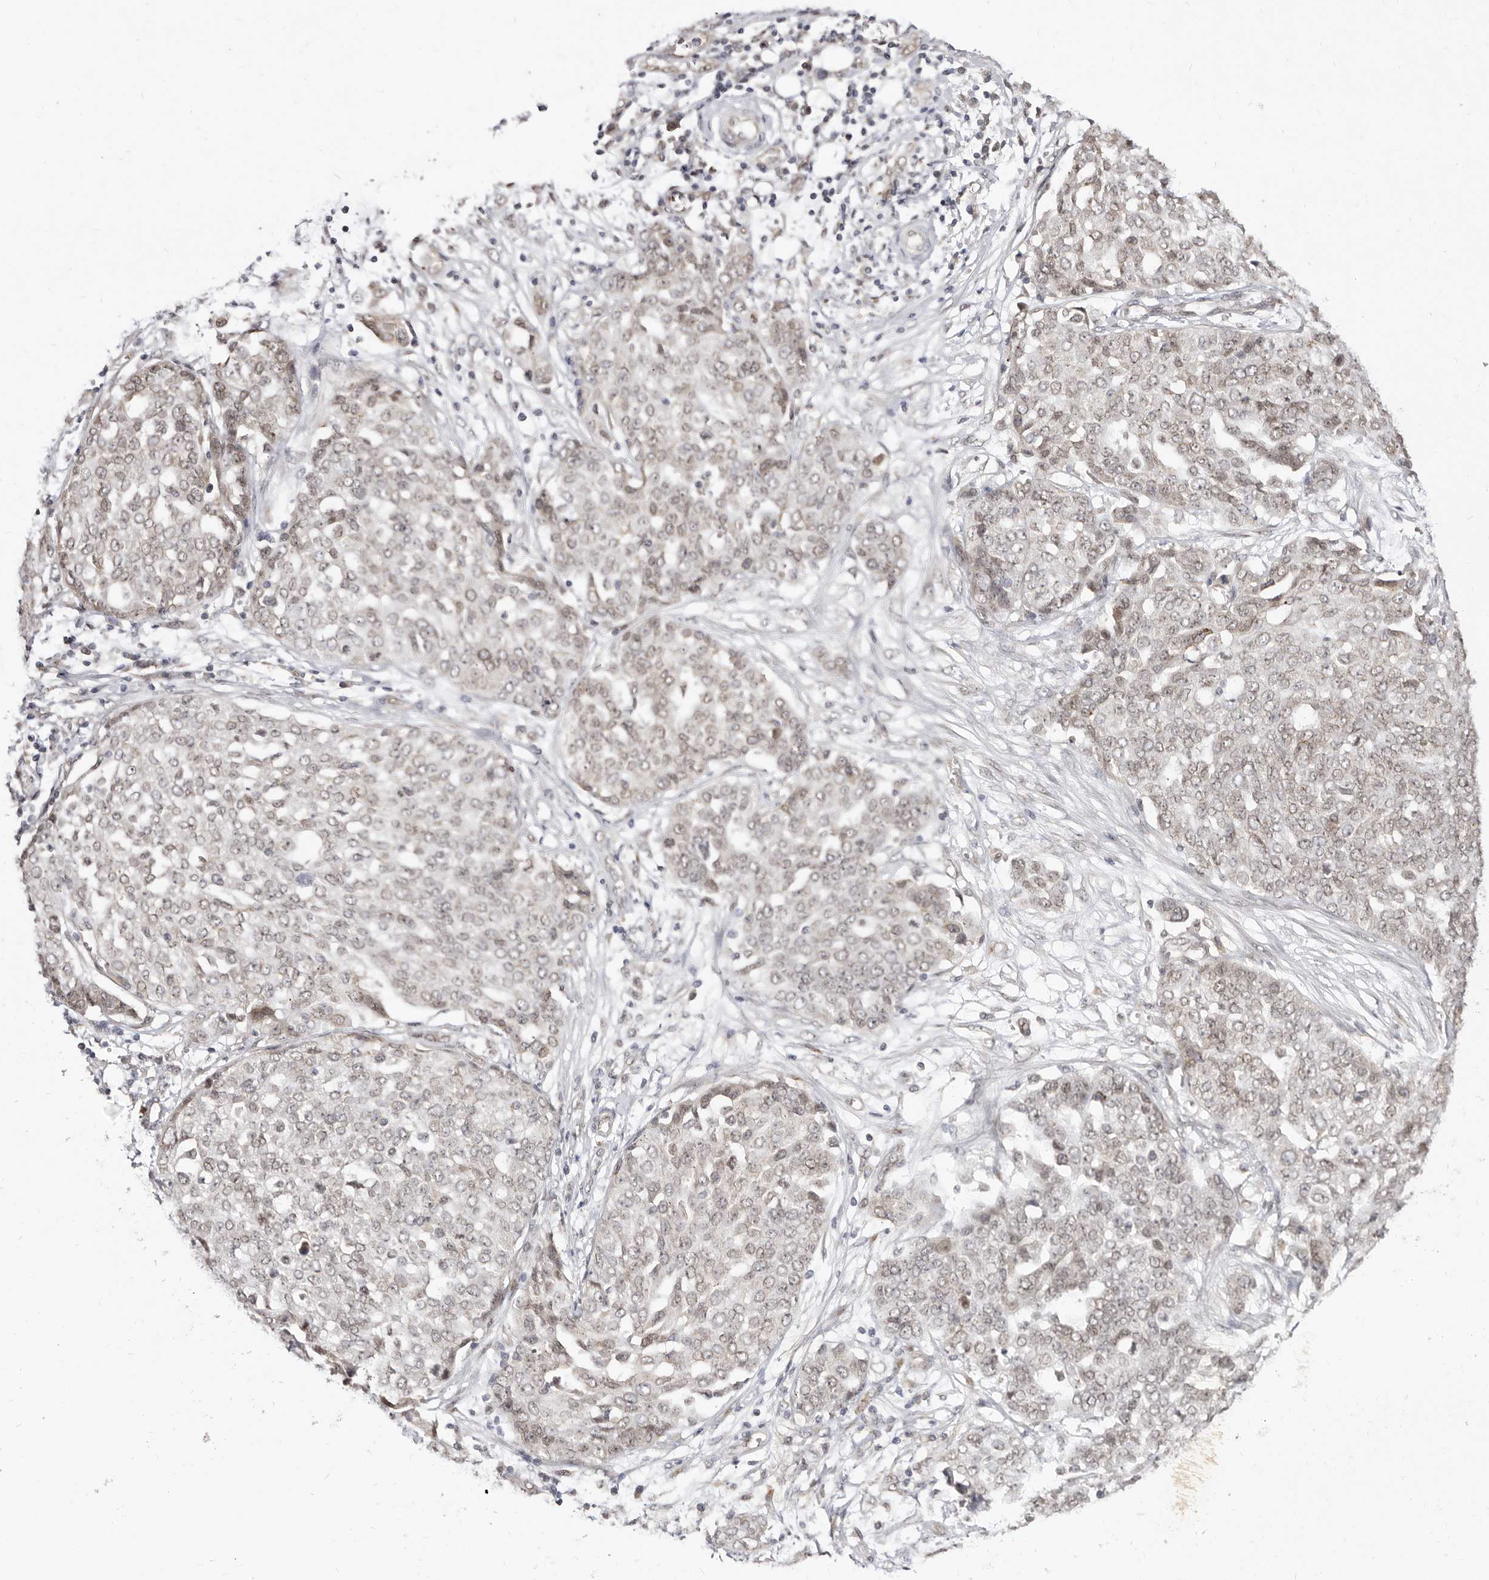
{"staining": {"intensity": "moderate", "quantity": "25%-75%", "location": "nuclear"}, "tissue": "ovarian cancer", "cell_type": "Tumor cells", "image_type": "cancer", "snomed": [{"axis": "morphology", "description": "Cystadenocarcinoma, serous, NOS"}, {"axis": "topography", "description": "Soft tissue"}, {"axis": "topography", "description": "Ovary"}], "caption": "High-power microscopy captured an immunohistochemistry (IHC) image of ovarian serous cystadenocarcinoma, revealing moderate nuclear staining in about 25%-75% of tumor cells. The protein is shown in brown color, while the nuclei are stained blue.", "gene": "LCORL", "patient": {"sex": "female", "age": 57}}